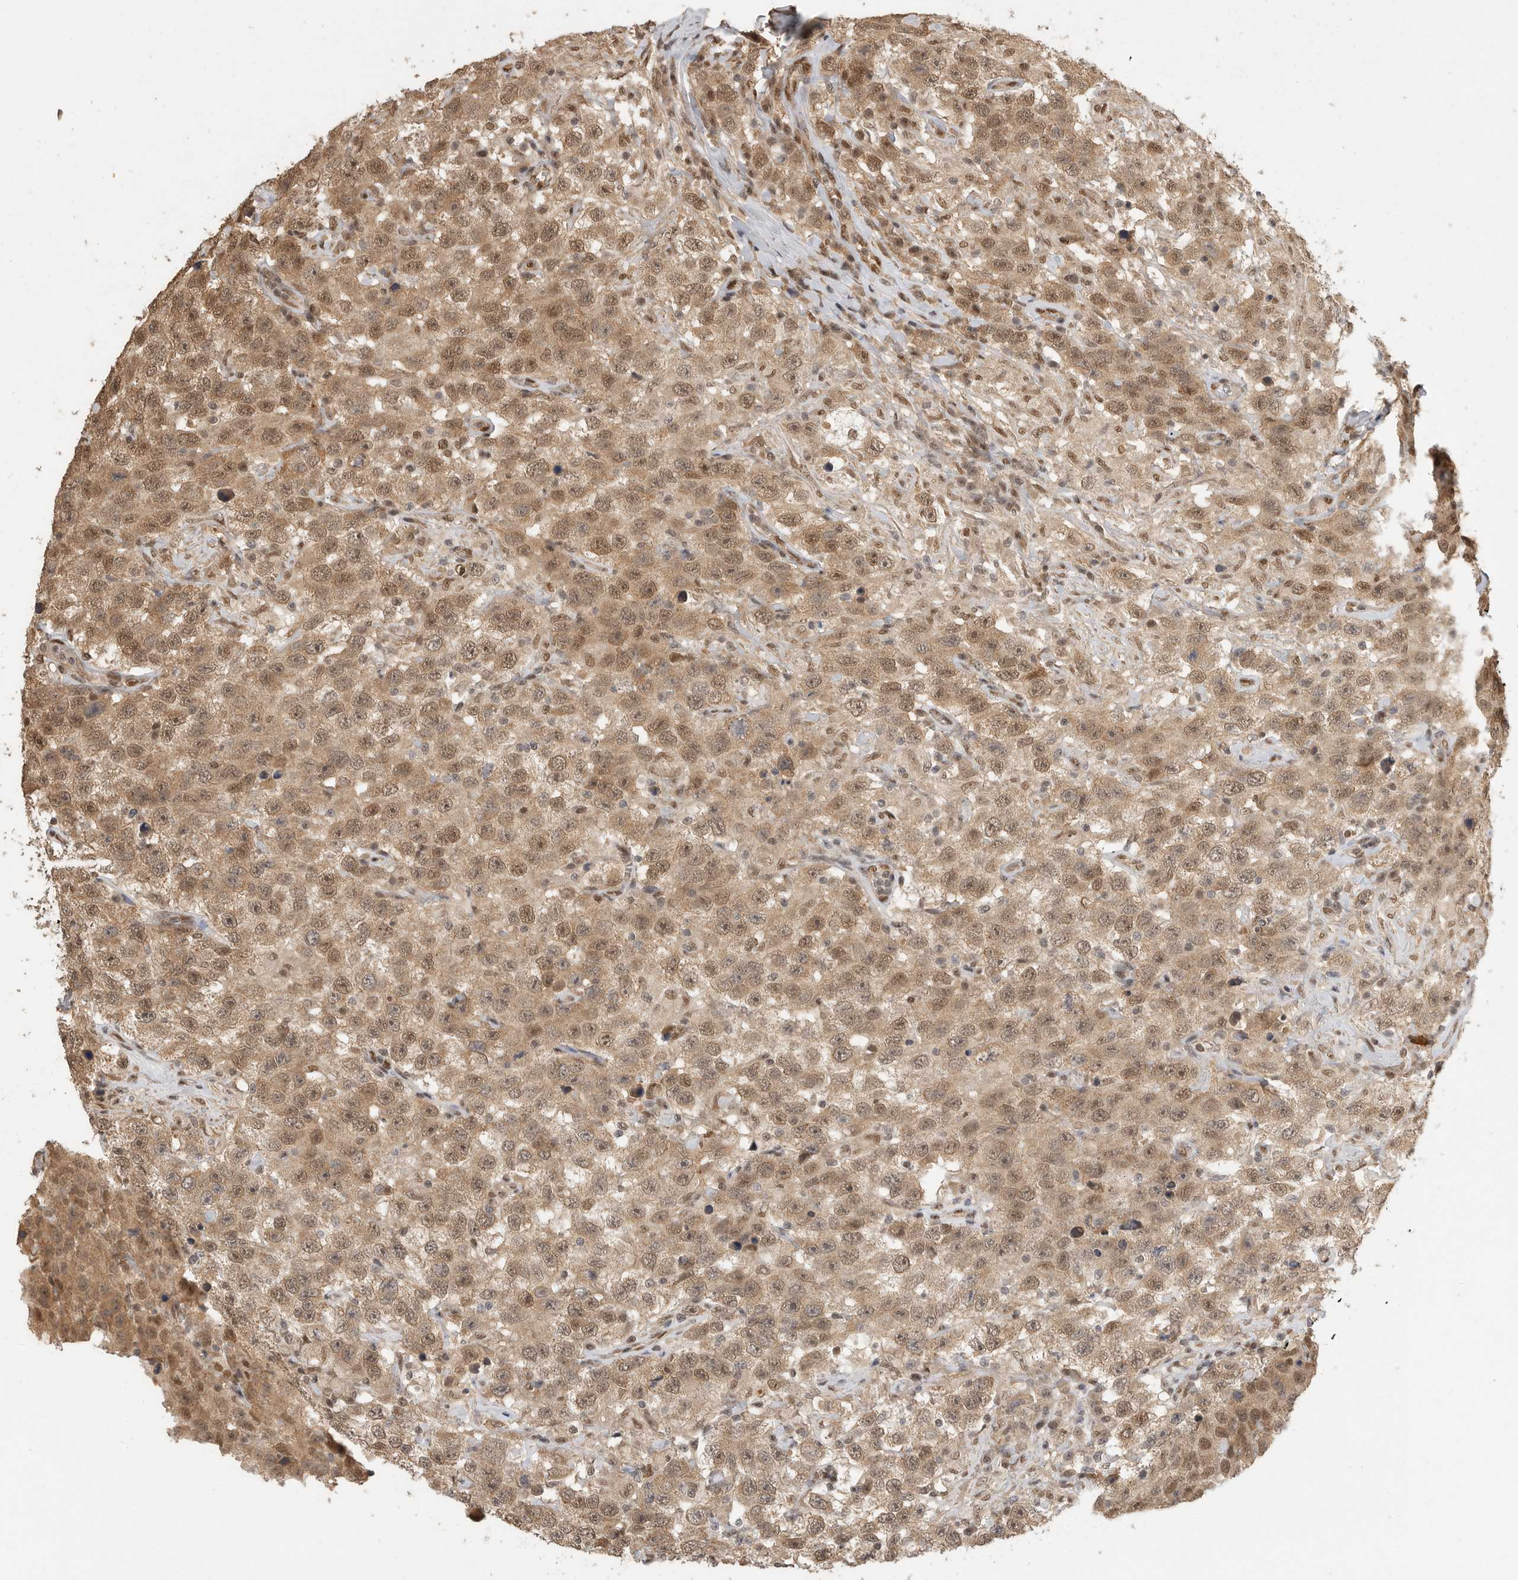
{"staining": {"intensity": "moderate", "quantity": ">75%", "location": "cytoplasmic/membranous,nuclear"}, "tissue": "testis cancer", "cell_type": "Tumor cells", "image_type": "cancer", "snomed": [{"axis": "morphology", "description": "Seminoma, NOS"}, {"axis": "topography", "description": "Testis"}], "caption": "DAB immunohistochemical staining of human testis cancer (seminoma) displays moderate cytoplasmic/membranous and nuclear protein staining in about >75% of tumor cells. The protein of interest is shown in brown color, while the nuclei are stained blue.", "gene": "DFFA", "patient": {"sex": "male", "age": 41}}